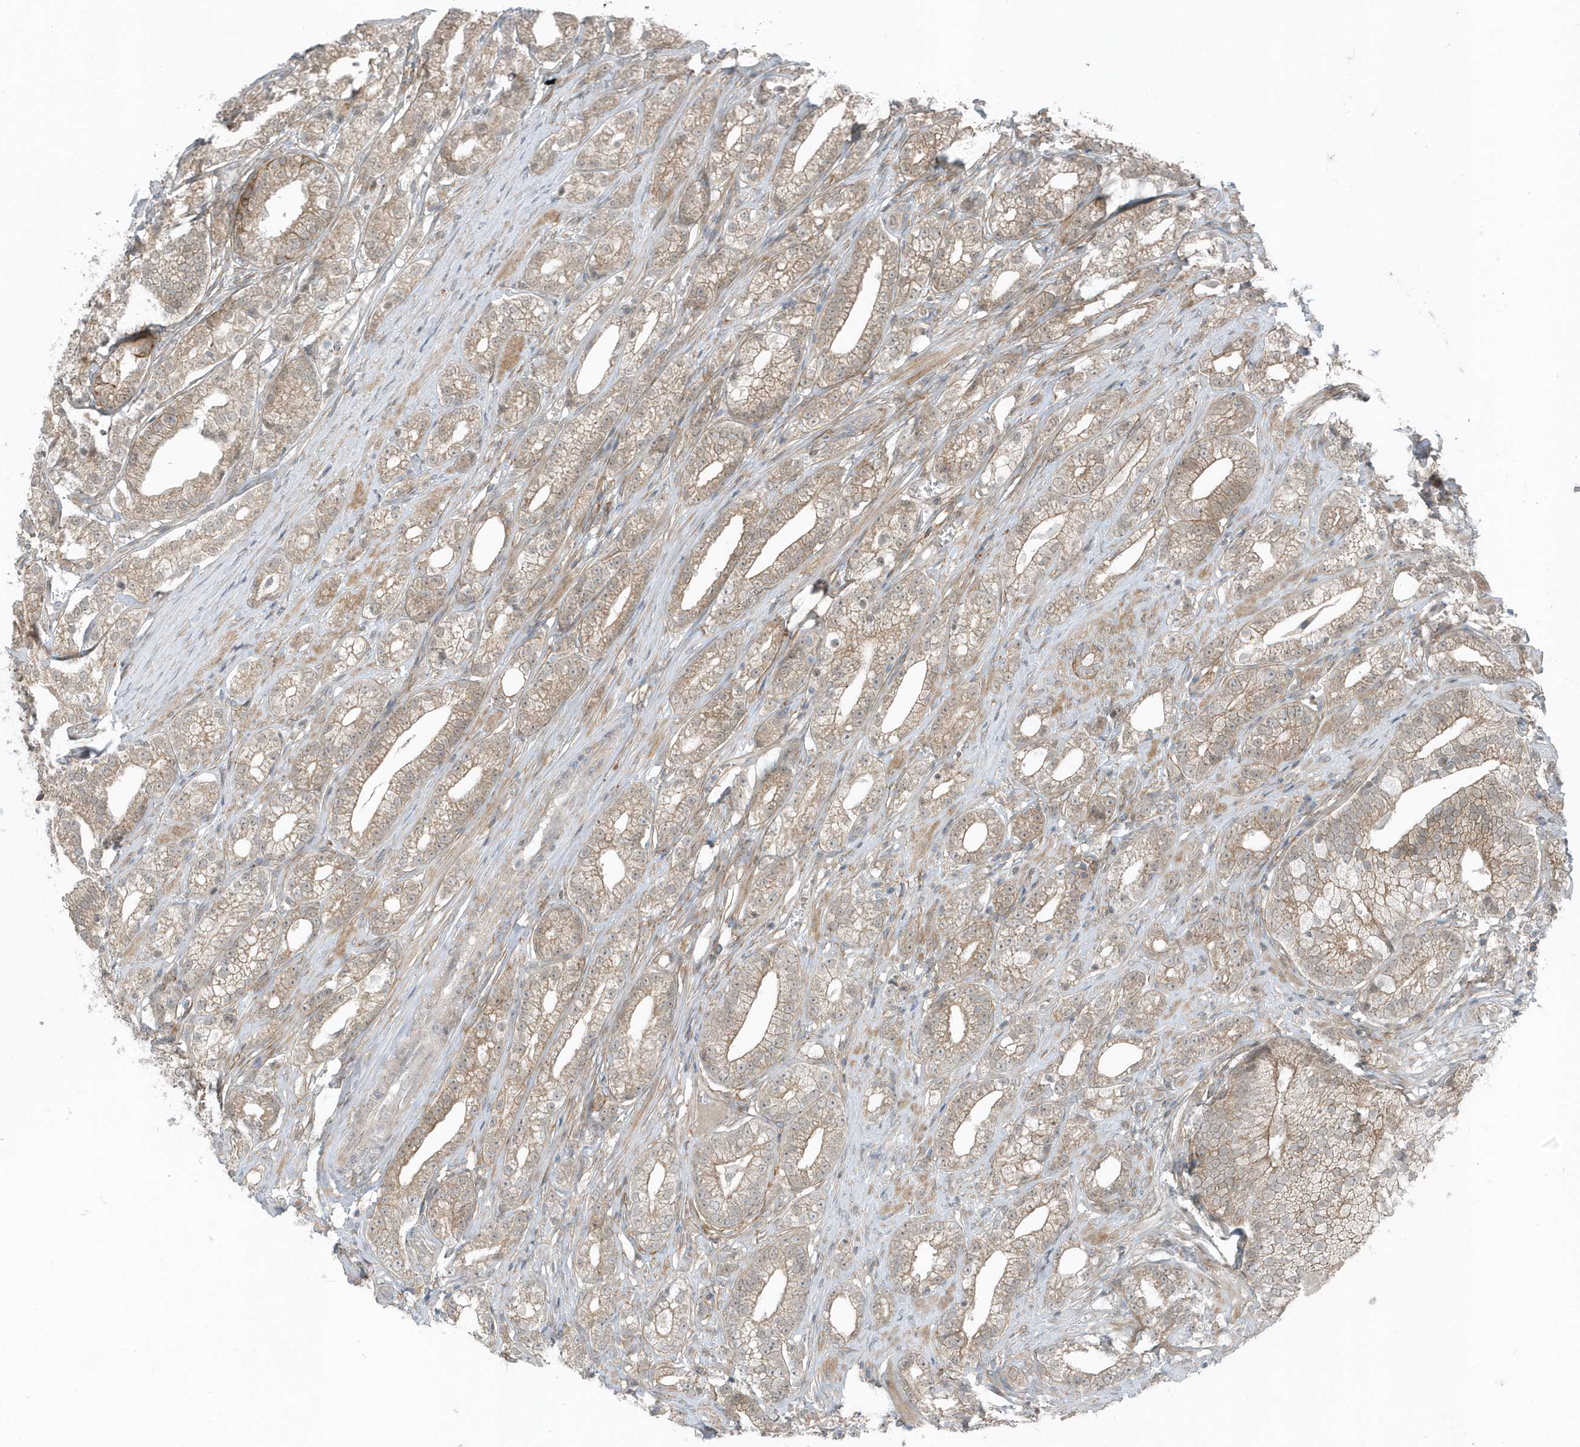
{"staining": {"intensity": "weak", "quantity": ">75%", "location": "cytoplasmic/membranous"}, "tissue": "prostate cancer", "cell_type": "Tumor cells", "image_type": "cancer", "snomed": [{"axis": "morphology", "description": "Adenocarcinoma, High grade"}, {"axis": "topography", "description": "Prostate"}], "caption": "This is an image of IHC staining of prostate adenocarcinoma (high-grade), which shows weak staining in the cytoplasmic/membranous of tumor cells.", "gene": "PARD3B", "patient": {"sex": "male", "age": 69}}